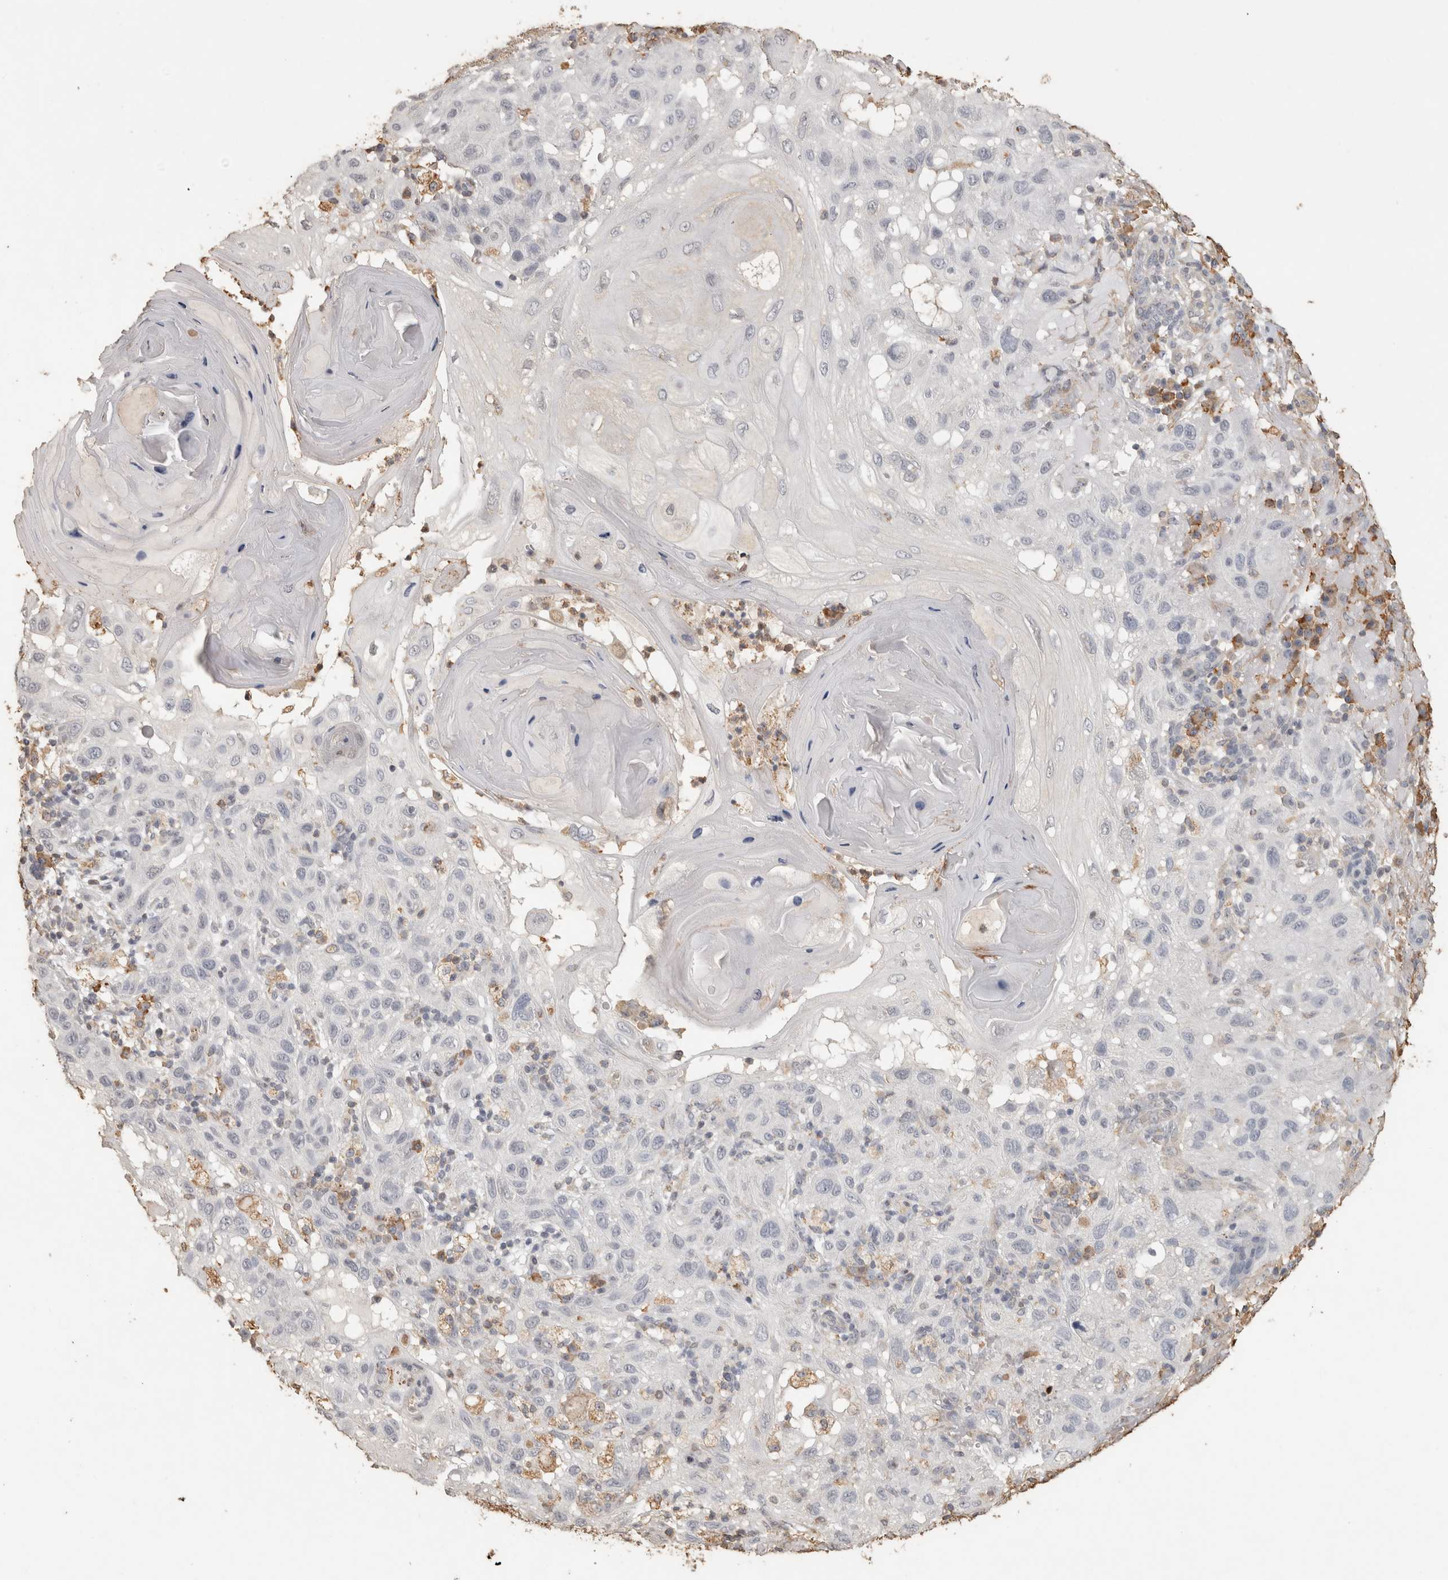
{"staining": {"intensity": "negative", "quantity": "none", "location": "none"}, "tissue": "skin cancer", "cell_type": "Tumor cells", "image_type": "cancer", "snomed": [{"axis": "morphology", "description": "Normal tissue, NOS"}, {"axis": "morphology", "description": "Squamous cell carcinoma, NOS"}, {"axis": "topography", "description": "Skin"}], "caption": "This is an IHC photomicrograph of skin cancer. There is no positivity in tumor cells.", "gene": "REPS2", "patient": {"sex": "female", "age": 96}}